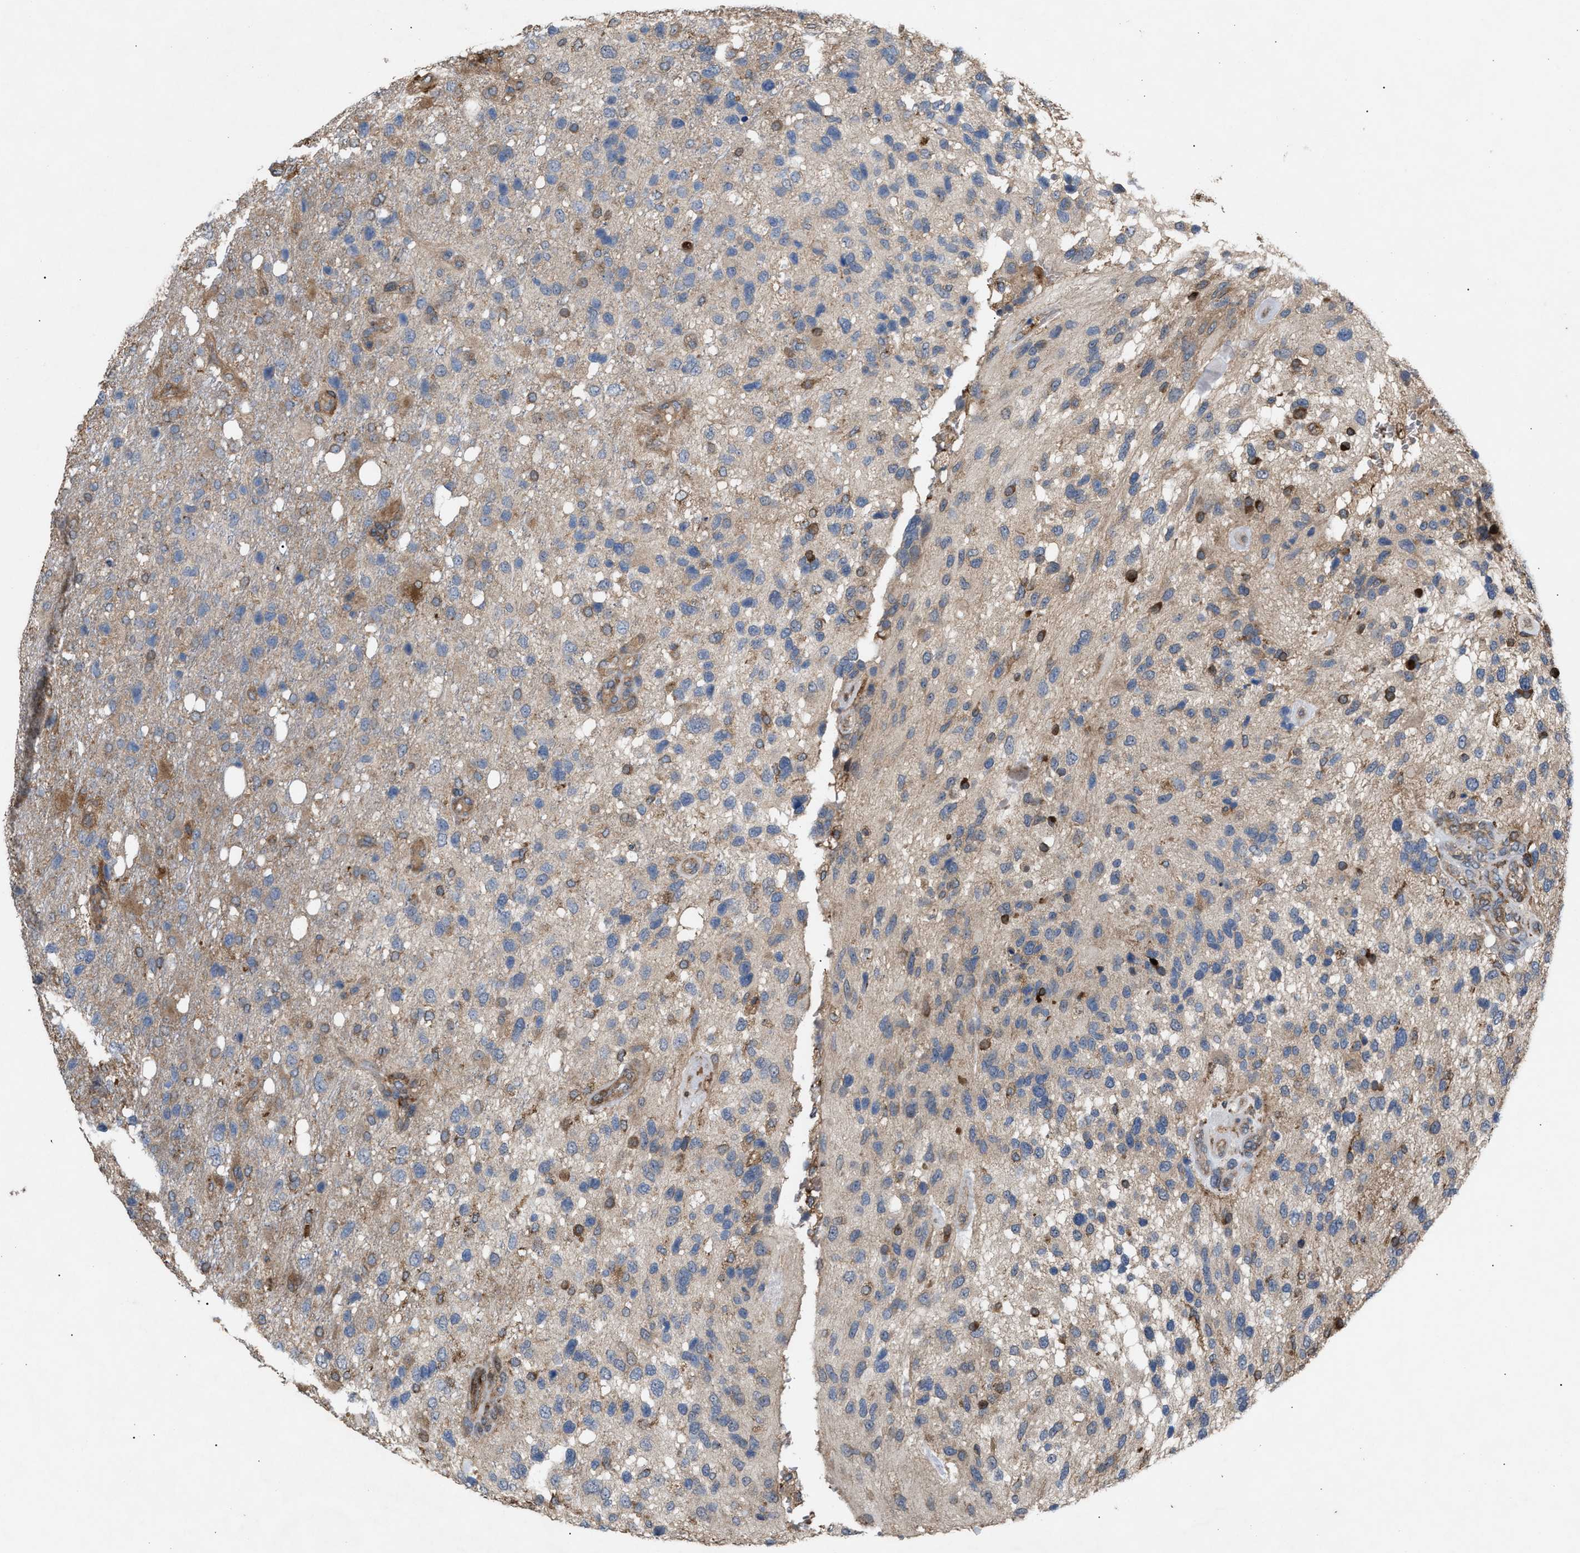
{"staining": {"intensity": "moderate", "quantity": "<25%", "location": "cytoplasmic/membranous"}, "tissue": "glioma", "cell_type": "Tumor cells", "image_type": "cancer", "snomed": [{"axis": "morphology", "description": "Glioma, malignant, High grade"}, {"axis": "topography", "description": "Brain"}], "caption": "There is low levels of moderate cytoplasmic/membranous staining in tumor cells of glioma, as demonstrated by immunohistochemical staining (brown color).", "gene": "GCC1", "patient": {"sex": "female", "age": 58}}